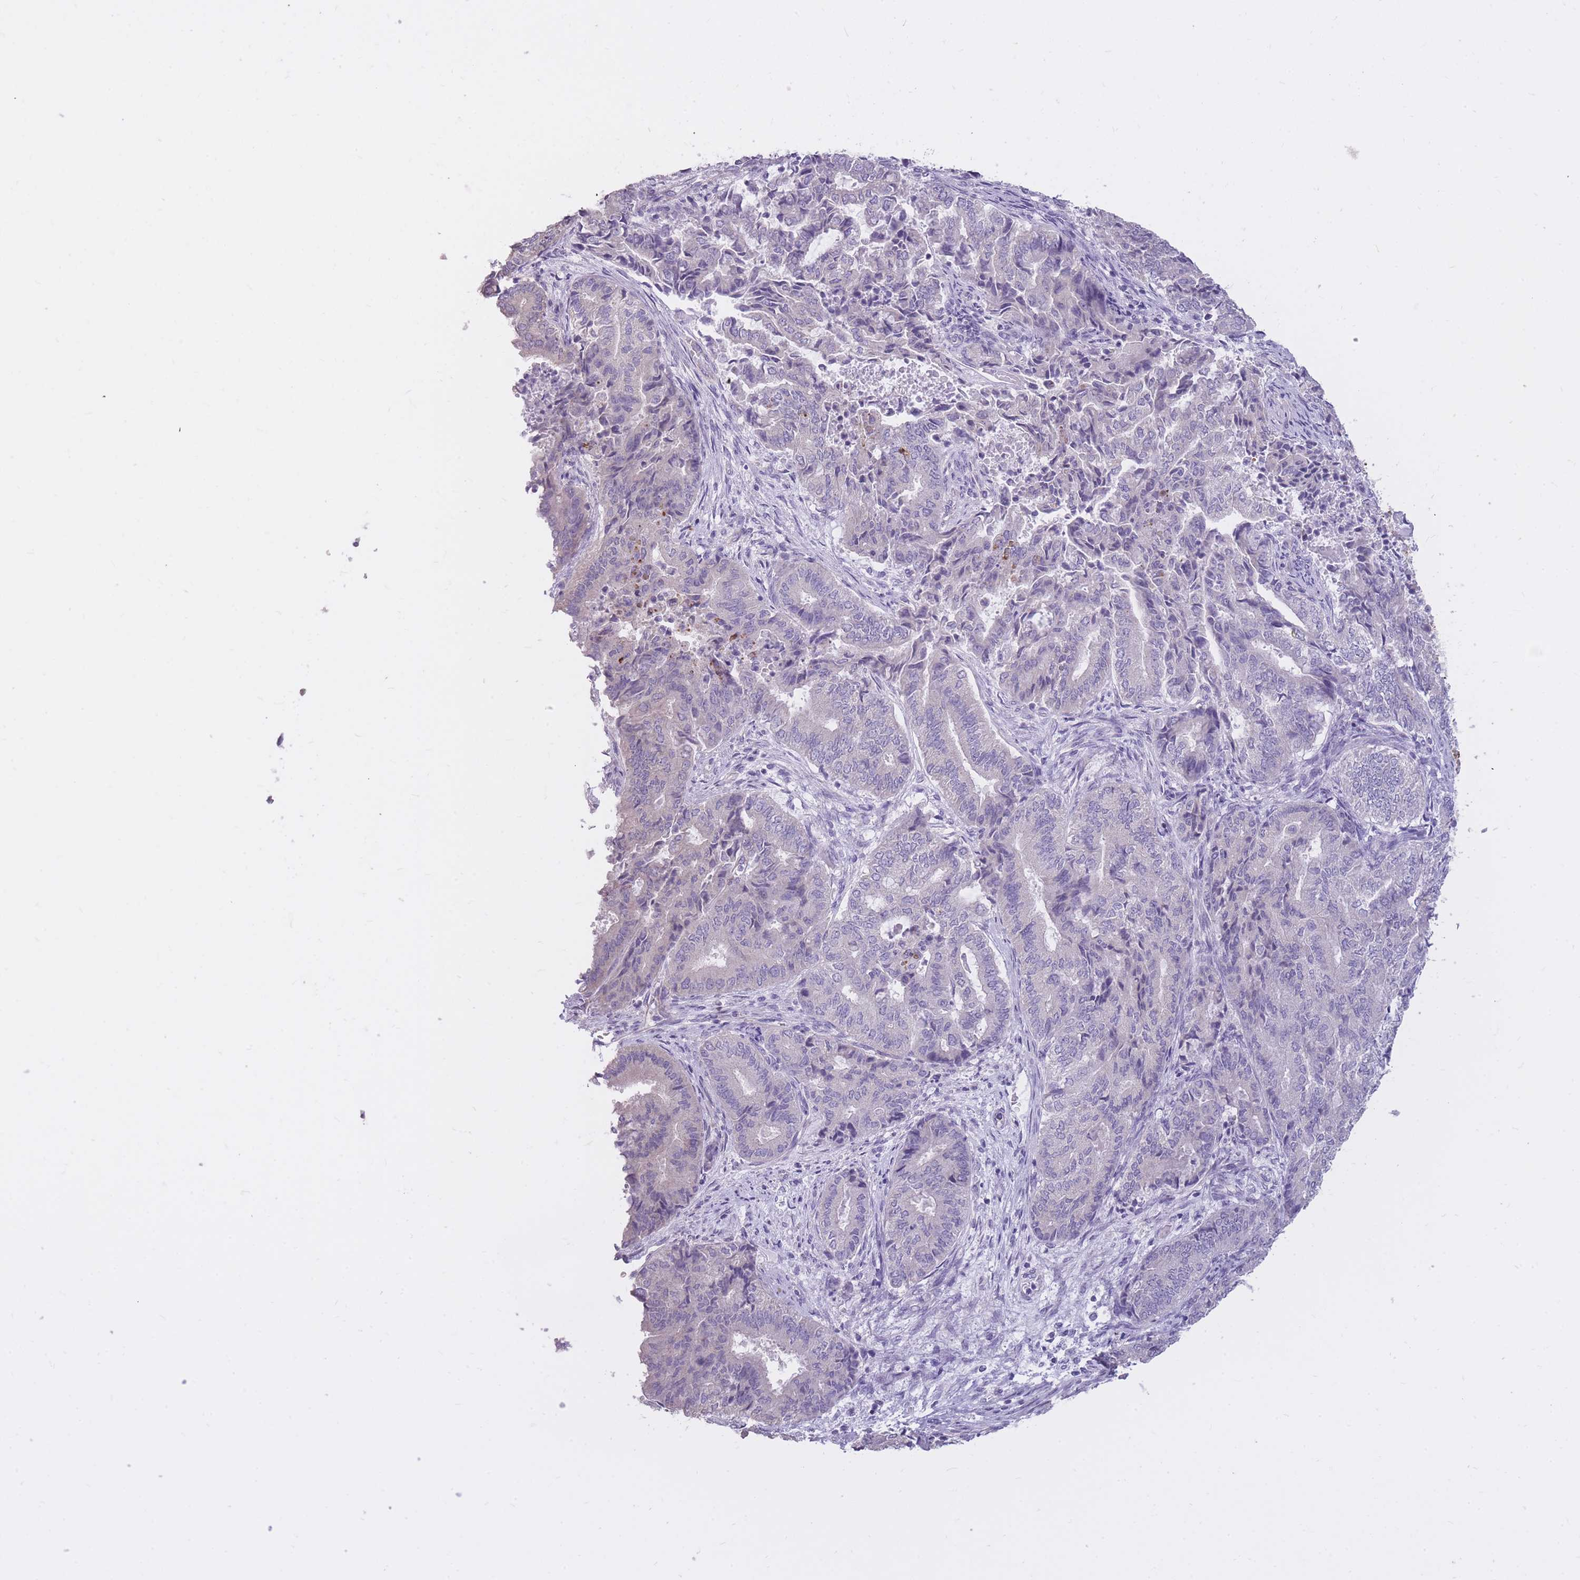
{"staining": {"intensity": "negative", "quantity": "none", "location": "none"}, "tissue": "endometrial cancer", "cell_type": "Tumor cells", "image_type": "cancer", "snomed": [{"axis": "morphology", "description": "Adenocarcinoma, NOS"}, {"axis": "topography", "description": "Endometrium"}], "caption": "Immunohistochemistry (IHC) image of neoplastic tissue: endometrial cancer stained with DAB (3,3'-diaminobenzidine) displays no significant protein positivity in tumor cells.", "gene": "RNF170", "patient": {"sex": "female", "age": 80}}